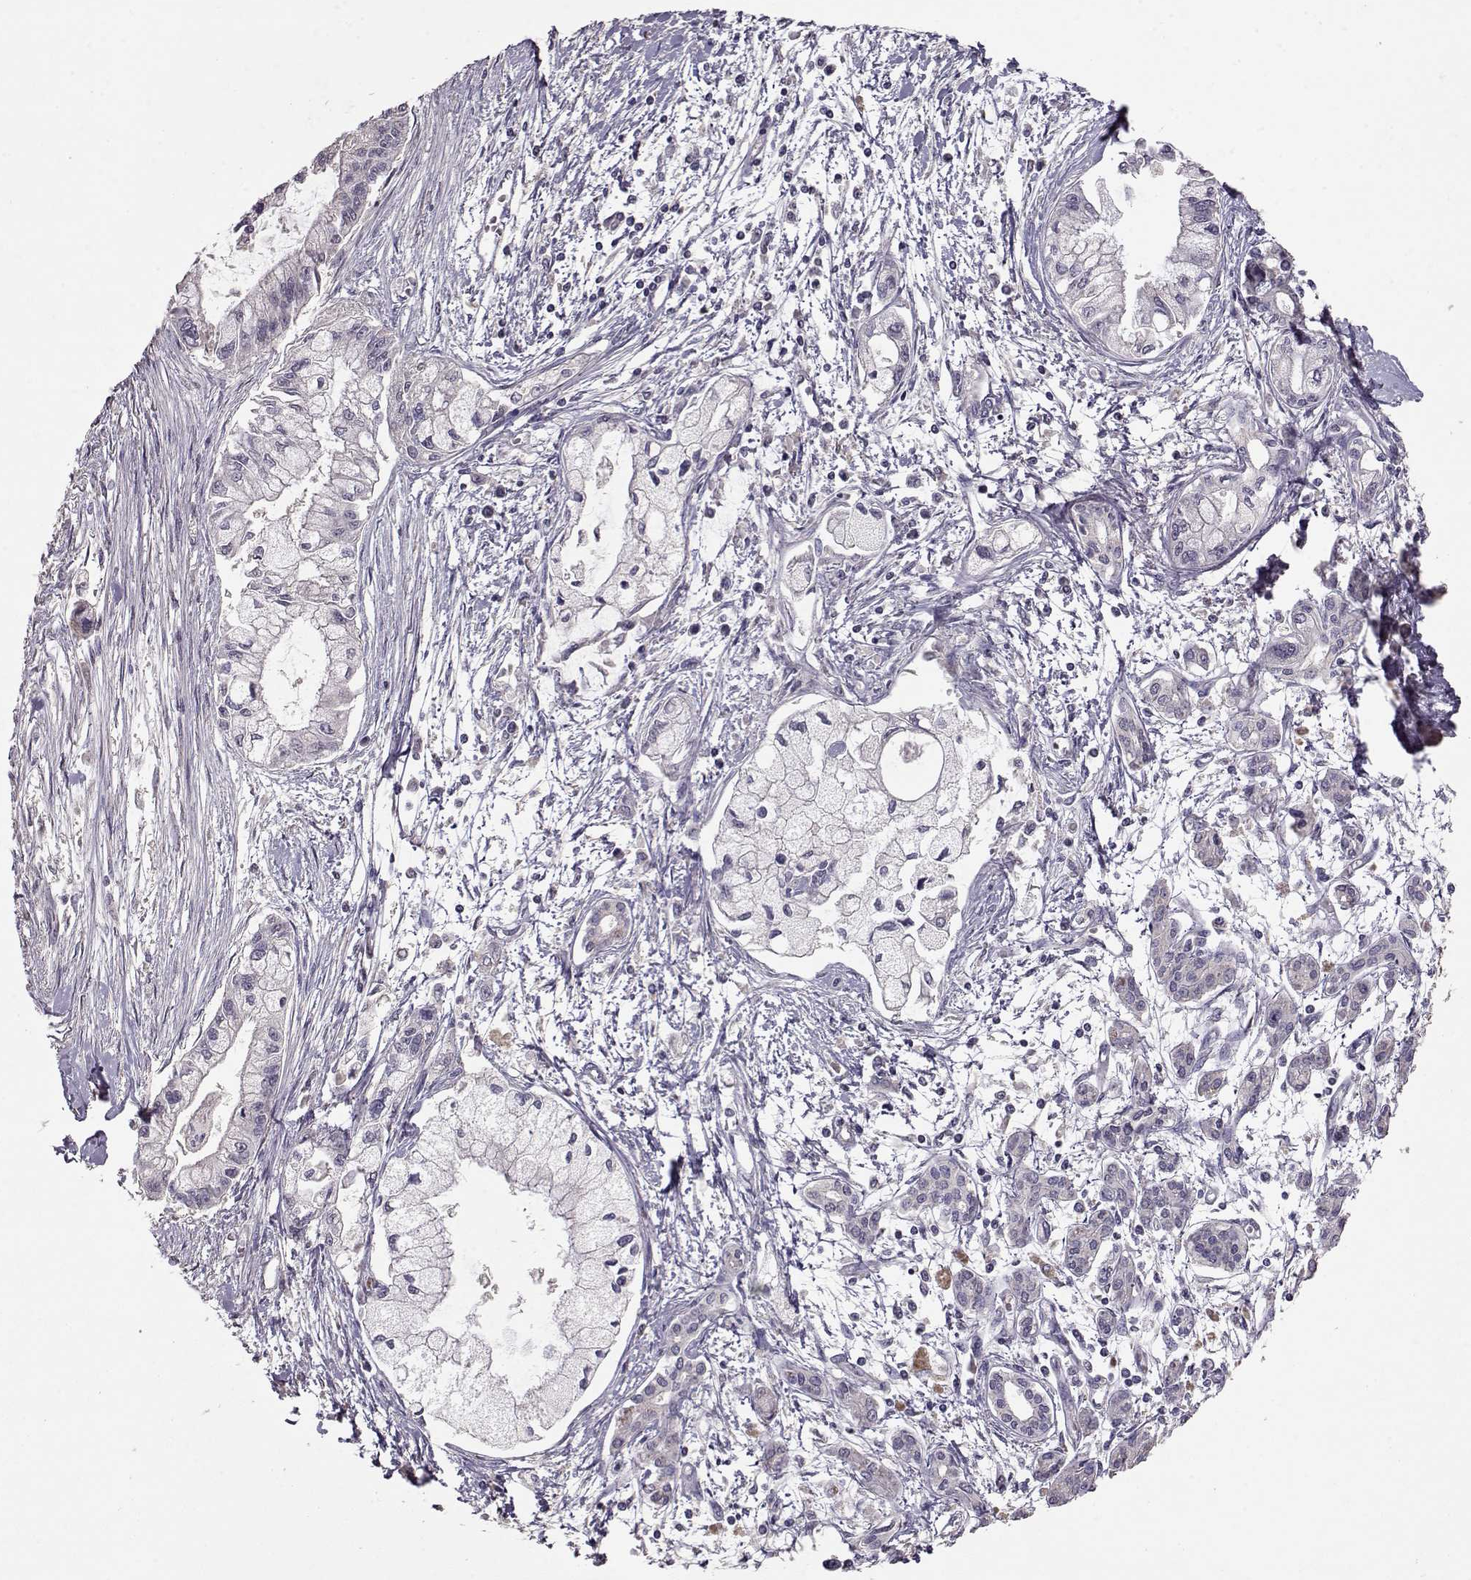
{"staining": {"intensity": "negative", "quantity": "none", "location": "none"}, "tissue": "pancreatic cancer", "cell_type": "Tumor cells", "image_type": "cancer", "snomed": [{"axis": "morphology", "description": "Adenocarcinoma, NOS"}, {"axis": "topography", "description": "Pancreas"}], "caption": "Tumor cells show no significant protein expression in pancreatic adenocarcinoma.", "gene": "PMCH", "patient": {"sex": "male", "age": 54}}